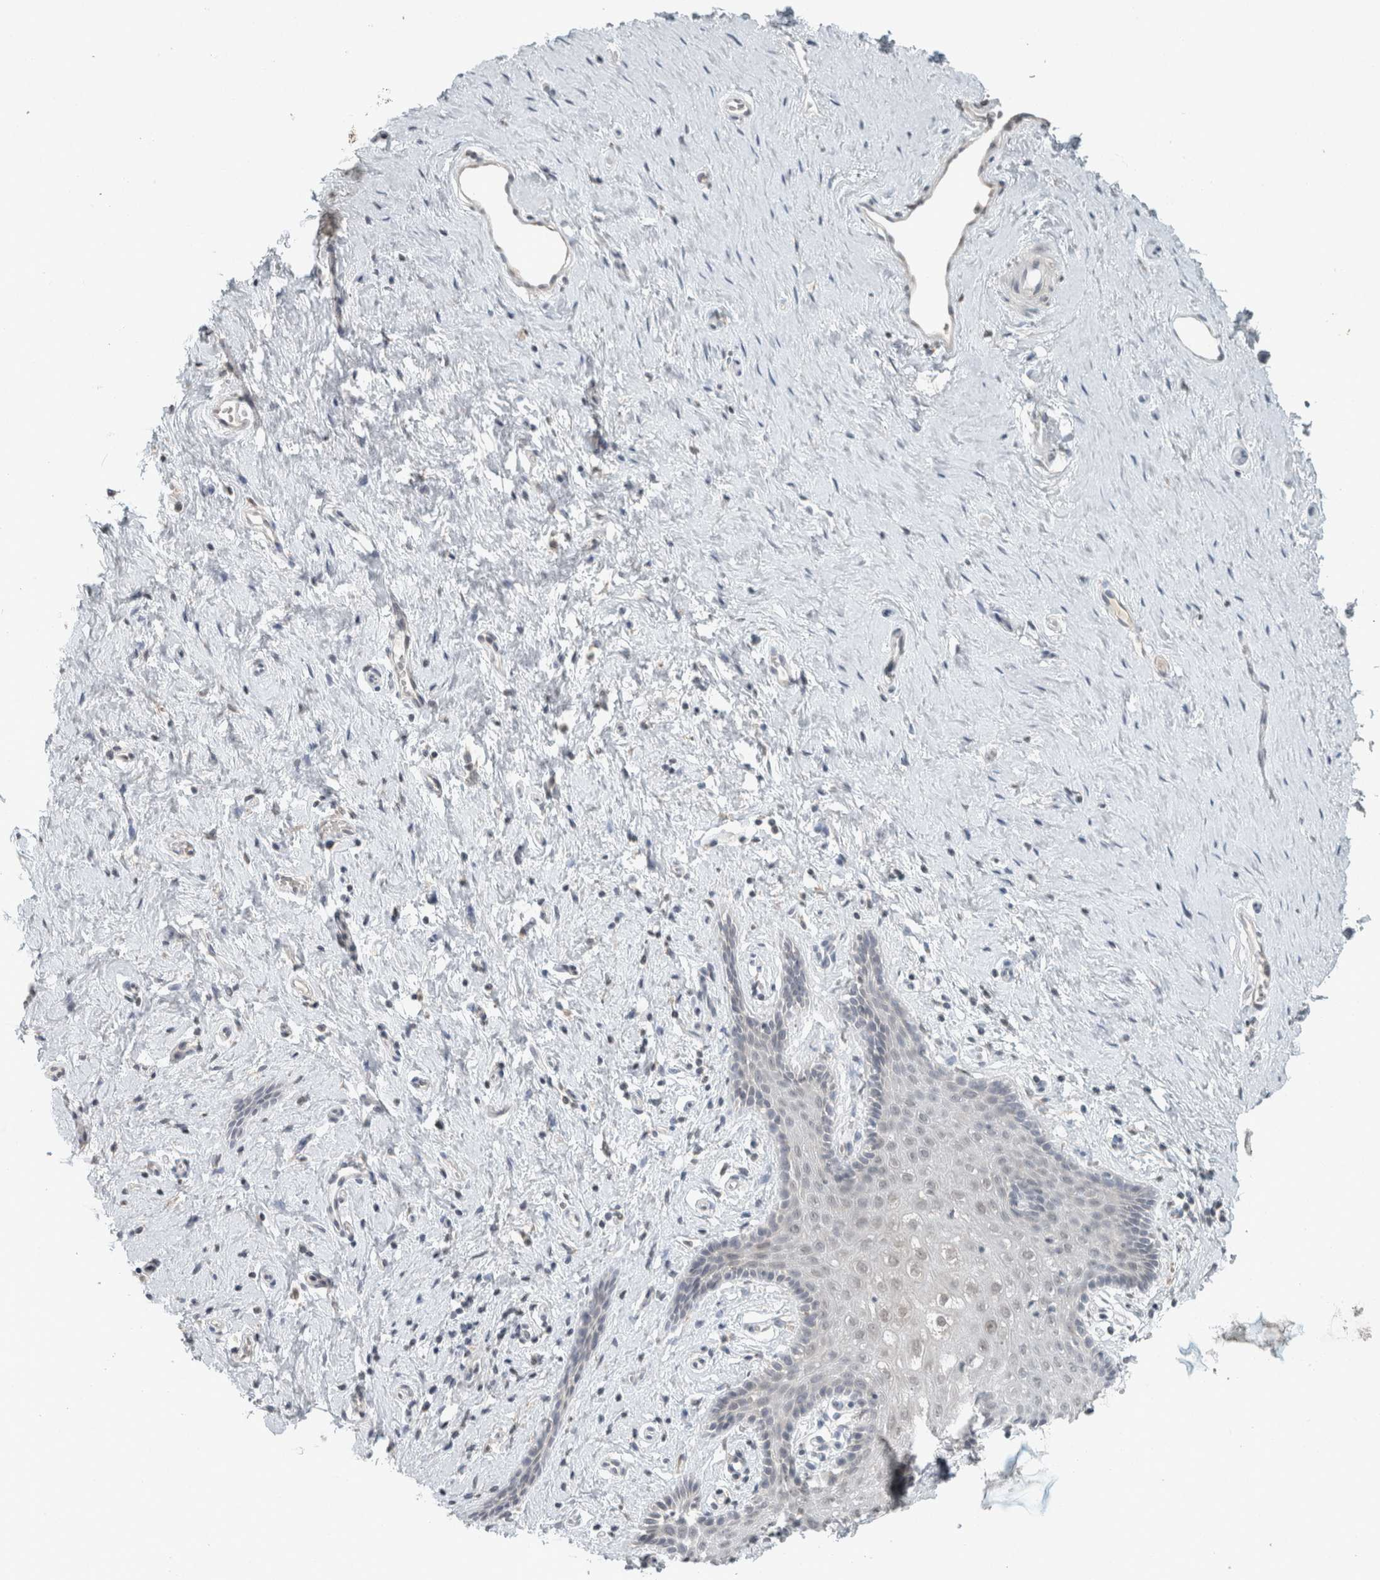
{"staining": {"intensity": "weak", "quantity": "<25%", "location": "nuclear"}, "tissue": "vagina", "cell_type": "Squamous epithelial cells", "image_type": "normal", "snomed": [{"axis": "morphology", "description": "Normal tissue, NOS"}, {"axis": "topography", "description": "Vagina"}], "caption": "This is an immunohistochemistry (IHC) image of normal vagina. There is no positivity in squamous epithelial cells.", "gene": "TRIT1", "patient": {"sex": "female", "age": 32}}